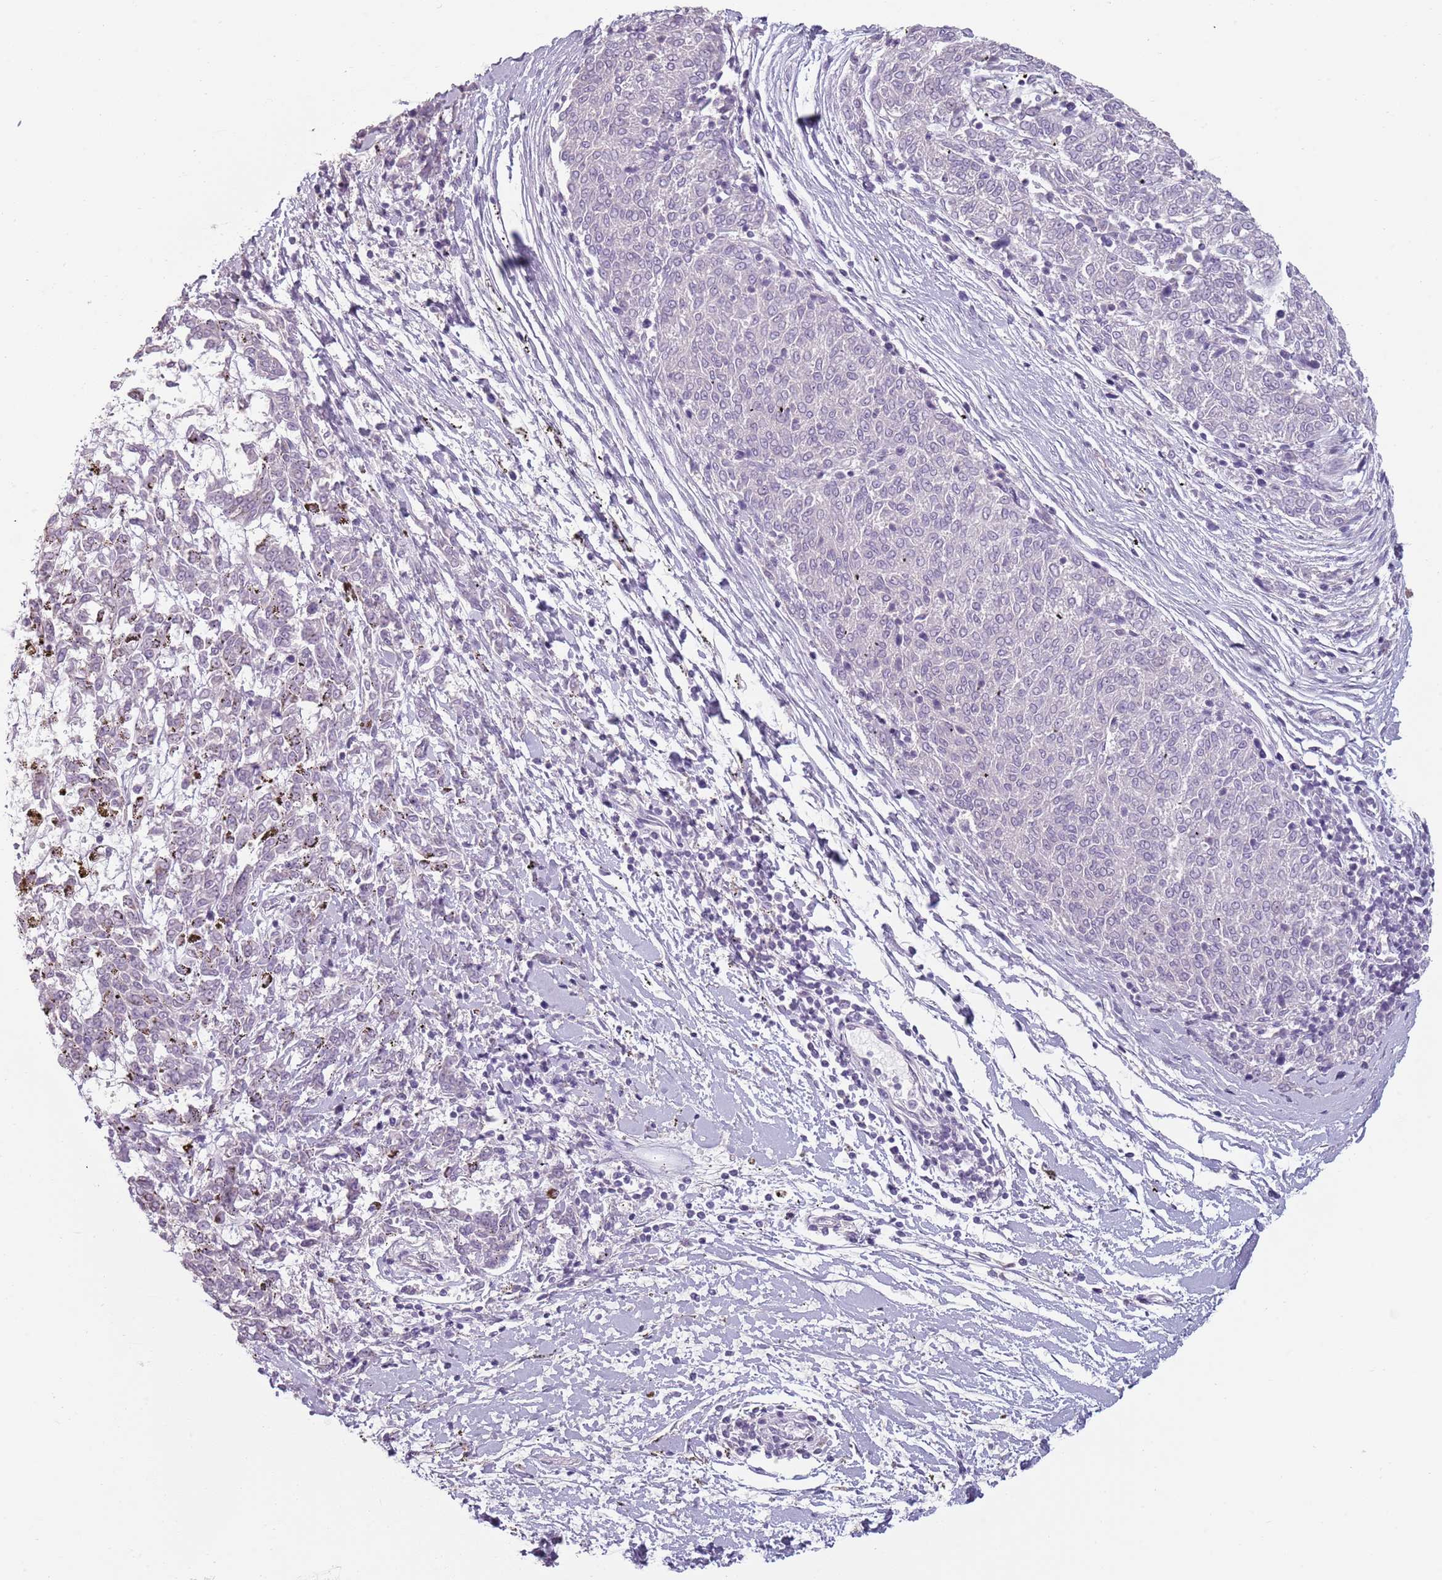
{"staining": {"intensity": "negative", "quantity": "none", "location": "none"}, "tissue": "melanoma", "cell_type": "Tumor cells", "image_type": "cancer", "snomed": [{"axis": "morphology", "description": "Malignant melanoma, NOS"}, {"axis": "topography", "description": "Skin"}], "caption": "IHC of human malignant melanoma displays no positivity in tumor cells.", "gene": "PIEZO1", "patient": {"sex": "female", "age": 72}}